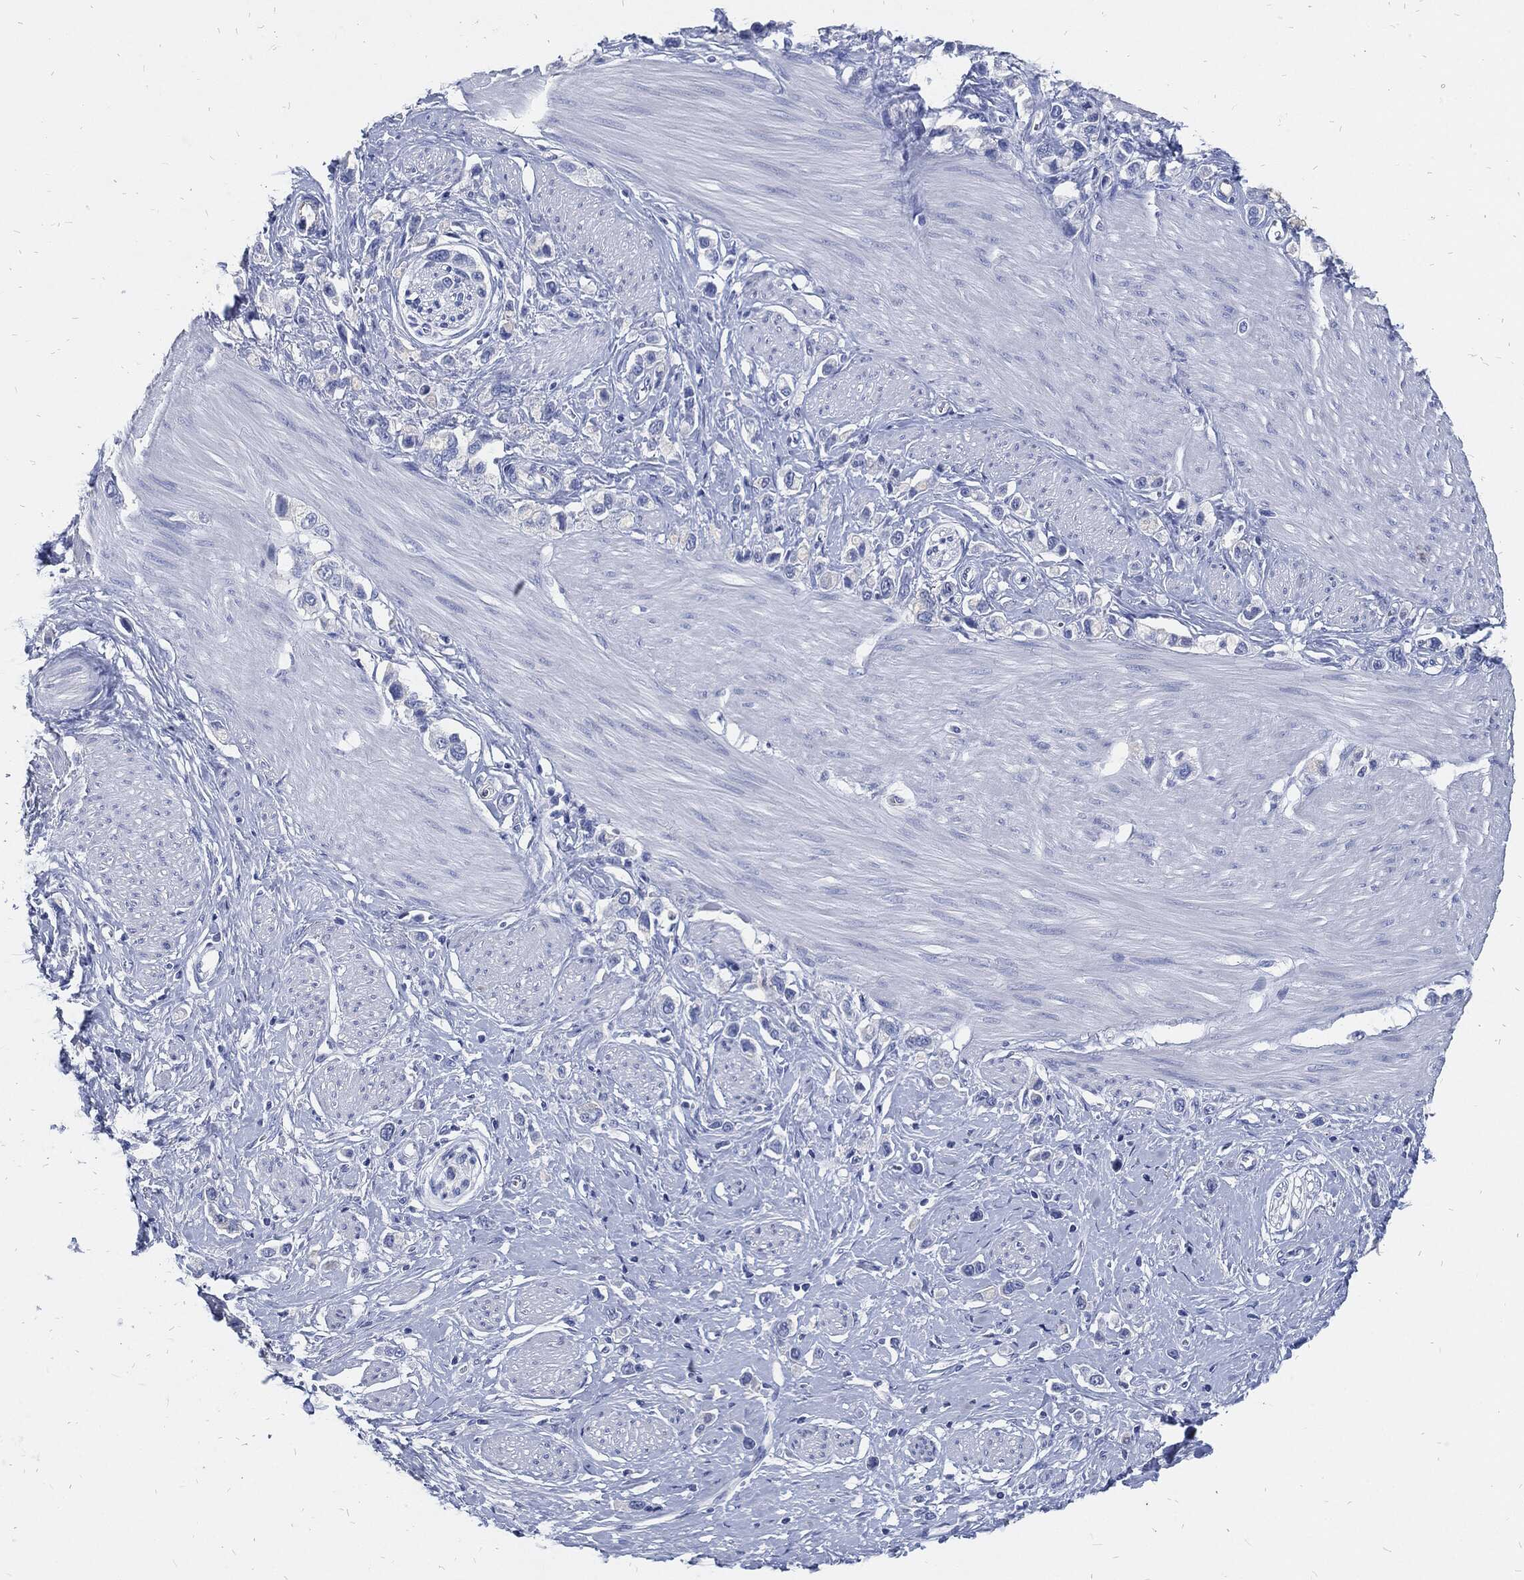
{"staining": {"intensity": "negative", "quantity": "none", "location": "none"}, "tissue": "stomach cancer", "cell_type": "Tumor cells", "image_type": "cancer", "snomed": [{"axis": "morphology", "description": "Normal tissue, NOS"}, {"axis": "morphology", "description": "Adenocarcinoma, NOS"}, {"axis": "morphology", "description": "Adenocarcinoma, High grade"}, {"axis": "topography", "description": "Stomach, upper"}, {"axis": "topography", "description": "Stomach"}], "caption": "Immunohistochemistry histopathology image of neoplastic tissue: adenocarcinoma (high-grade) (stomach) stained with DAB shows no significant protein positivity in tumor cells. Brightfield microscopy of IHC stained with DAB (3,3'-diaminobenzidine) (brown) and hematoxylin (blue), captured at high magnification.", "gene": "FABP4", "patient": {"sex": "female", "age": 65}}